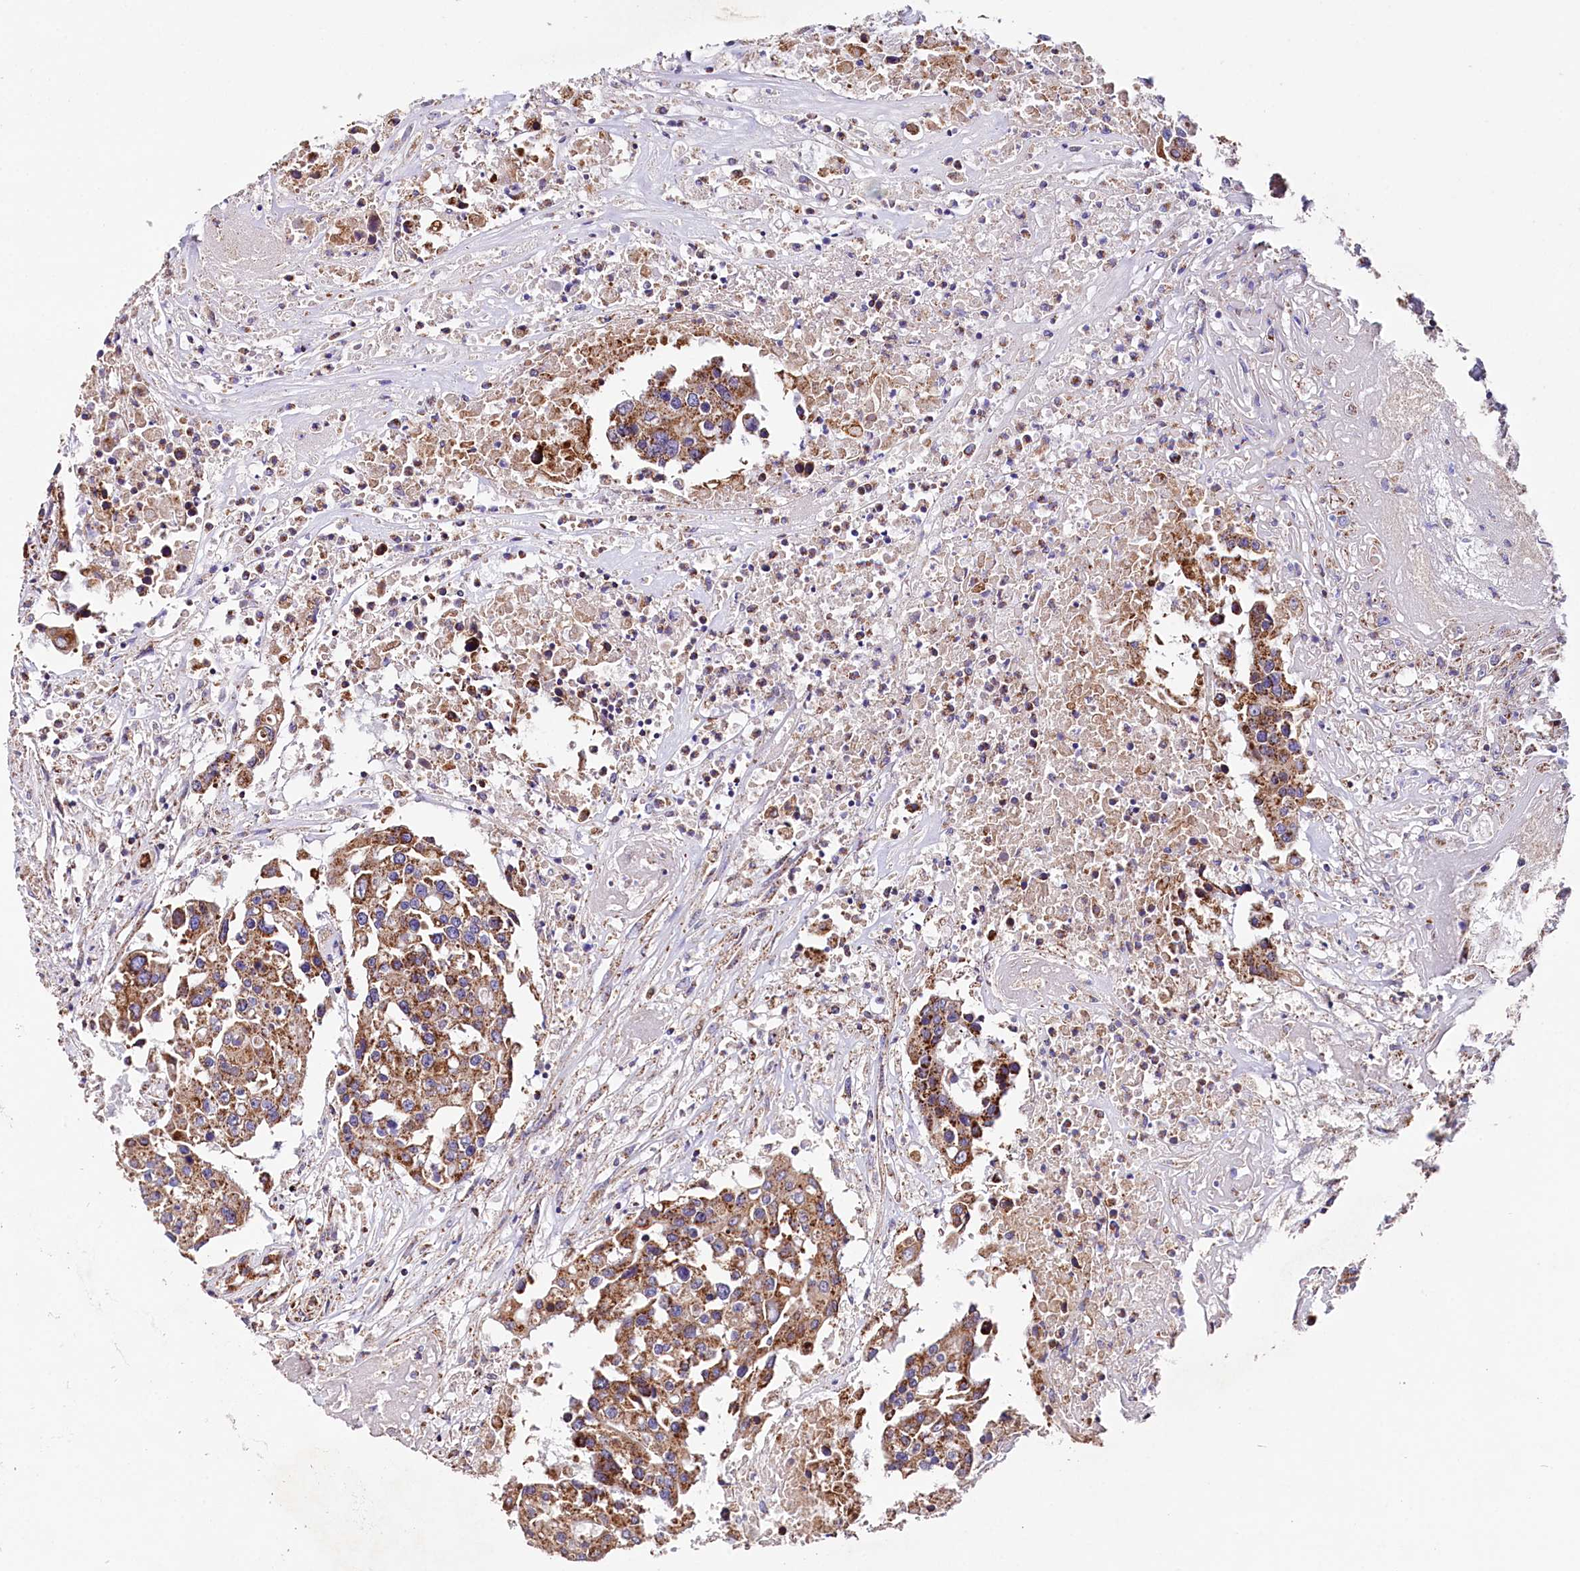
{"staining": {"intensity": "moderate", "quantity": ">75%", "location": "cytoplasmic/membranous"}, "tissue": "colorectal cancer", "cell_type": "Tumor cells", "image_type": "cancer", "snomed": [{"axis": "morphology", "description": "Adenocarcinoma, NOS"}, {"axis": "topography", "description": "Colon"}], "caption": "This histopathology image demonstrates immunohistochemistry (IHC) staining of human colorectal cancer (adenocarcinoma), with medium moderate cytoplasmic/membranous expression in approximately >75% of tumor cells.", "gene": "APLP2", "patient": {"sex": "male", "age": 77}}